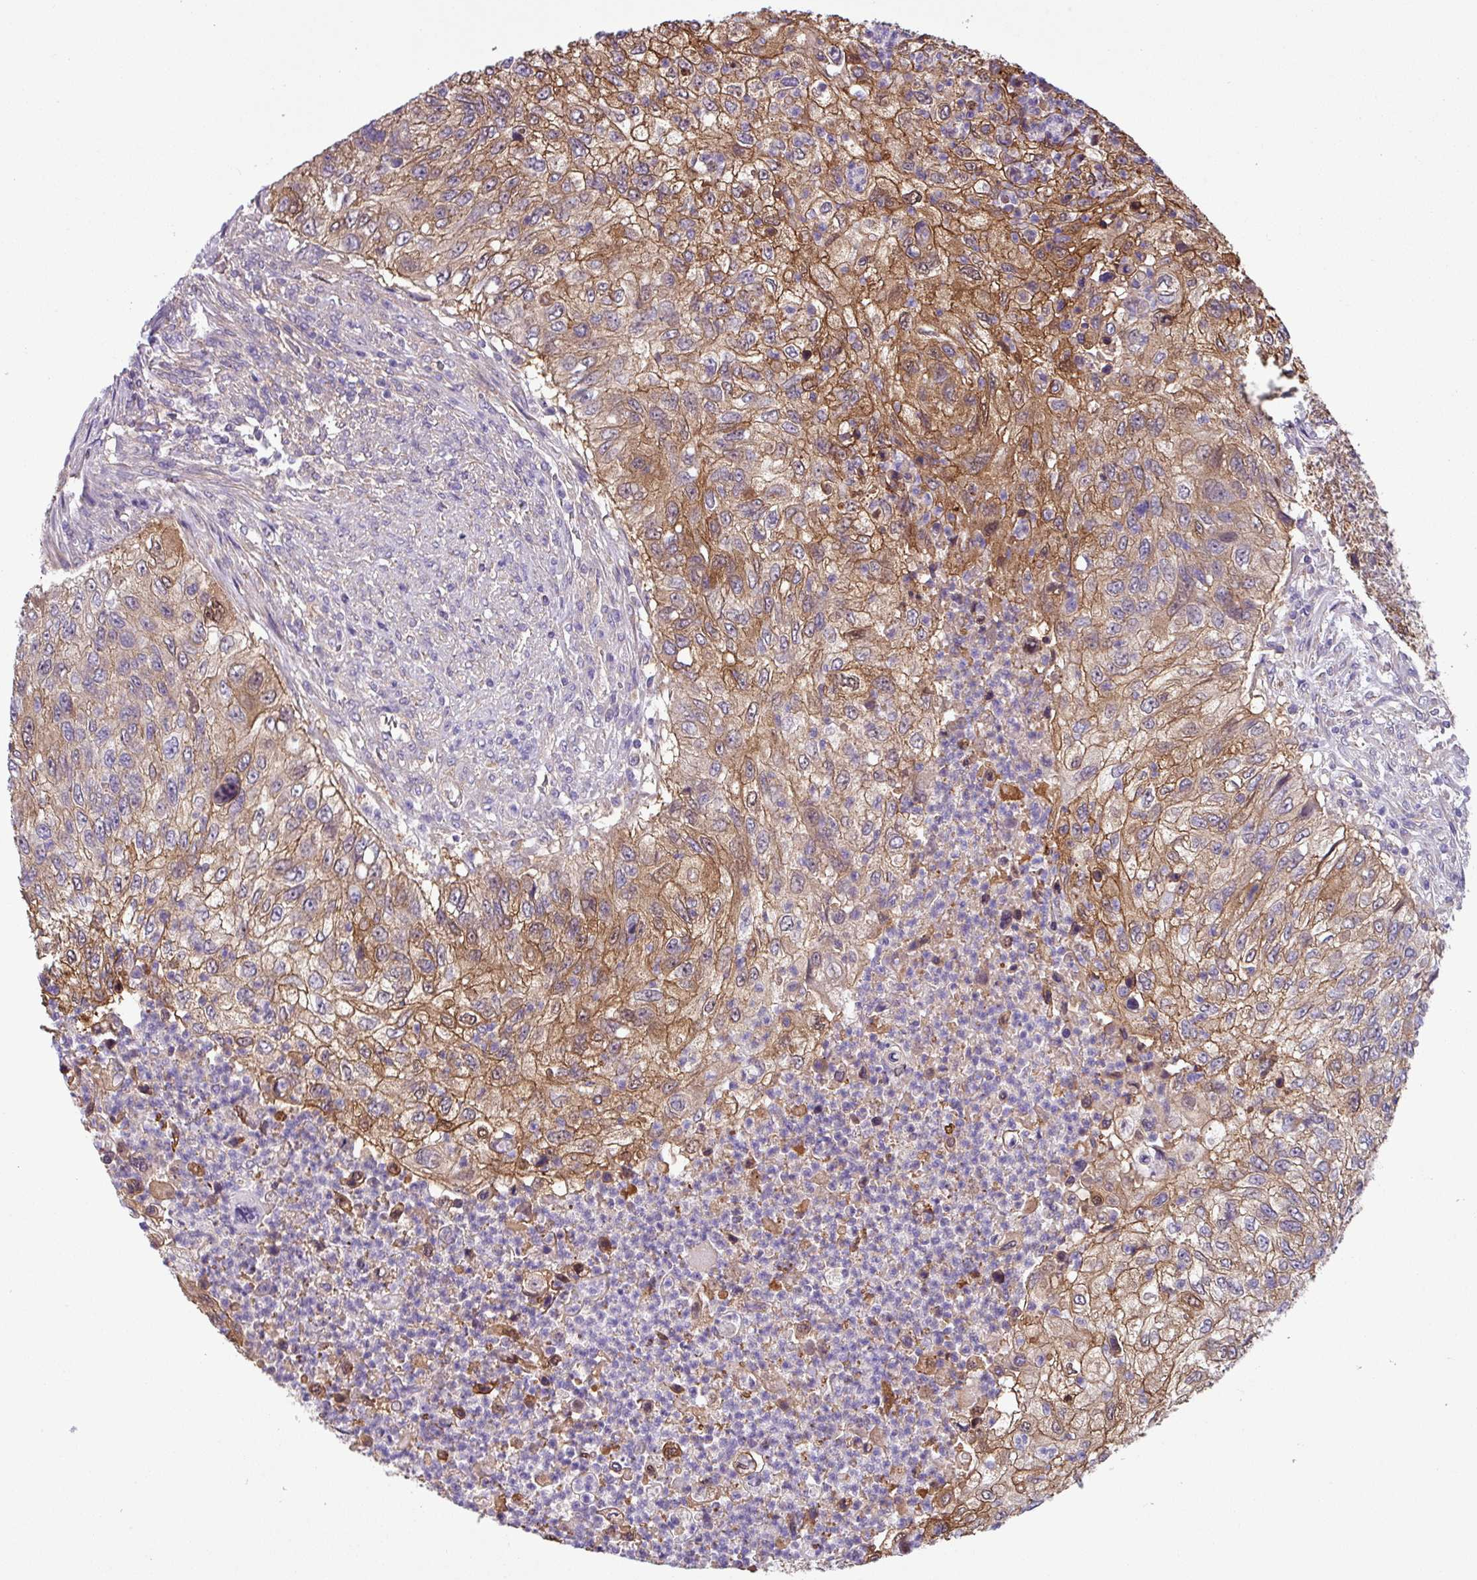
{"staining": {"intensity": "moderate", "quantity": ">75%", "location": "cytoplasmic/membranous"}, "tissue": "urothelial cancer", "cell_type": "Tumor cells", "image_type": "cancer", "snomed": [{"axis": "morphology", "description": "Urothelial carcinoma, High grade"}, {"axis": "topography", "description": "Urinary bladder"}], "caption": "There is medium levels of moderate cytoplasmic/membranous positivity in tumor cells of urothelial carcinoma (high-grade), as demonstrated by immunohistochemical staining (brown color).", "gene": "SLC23A2", "patient": {"sex": "female", "age": 60}}